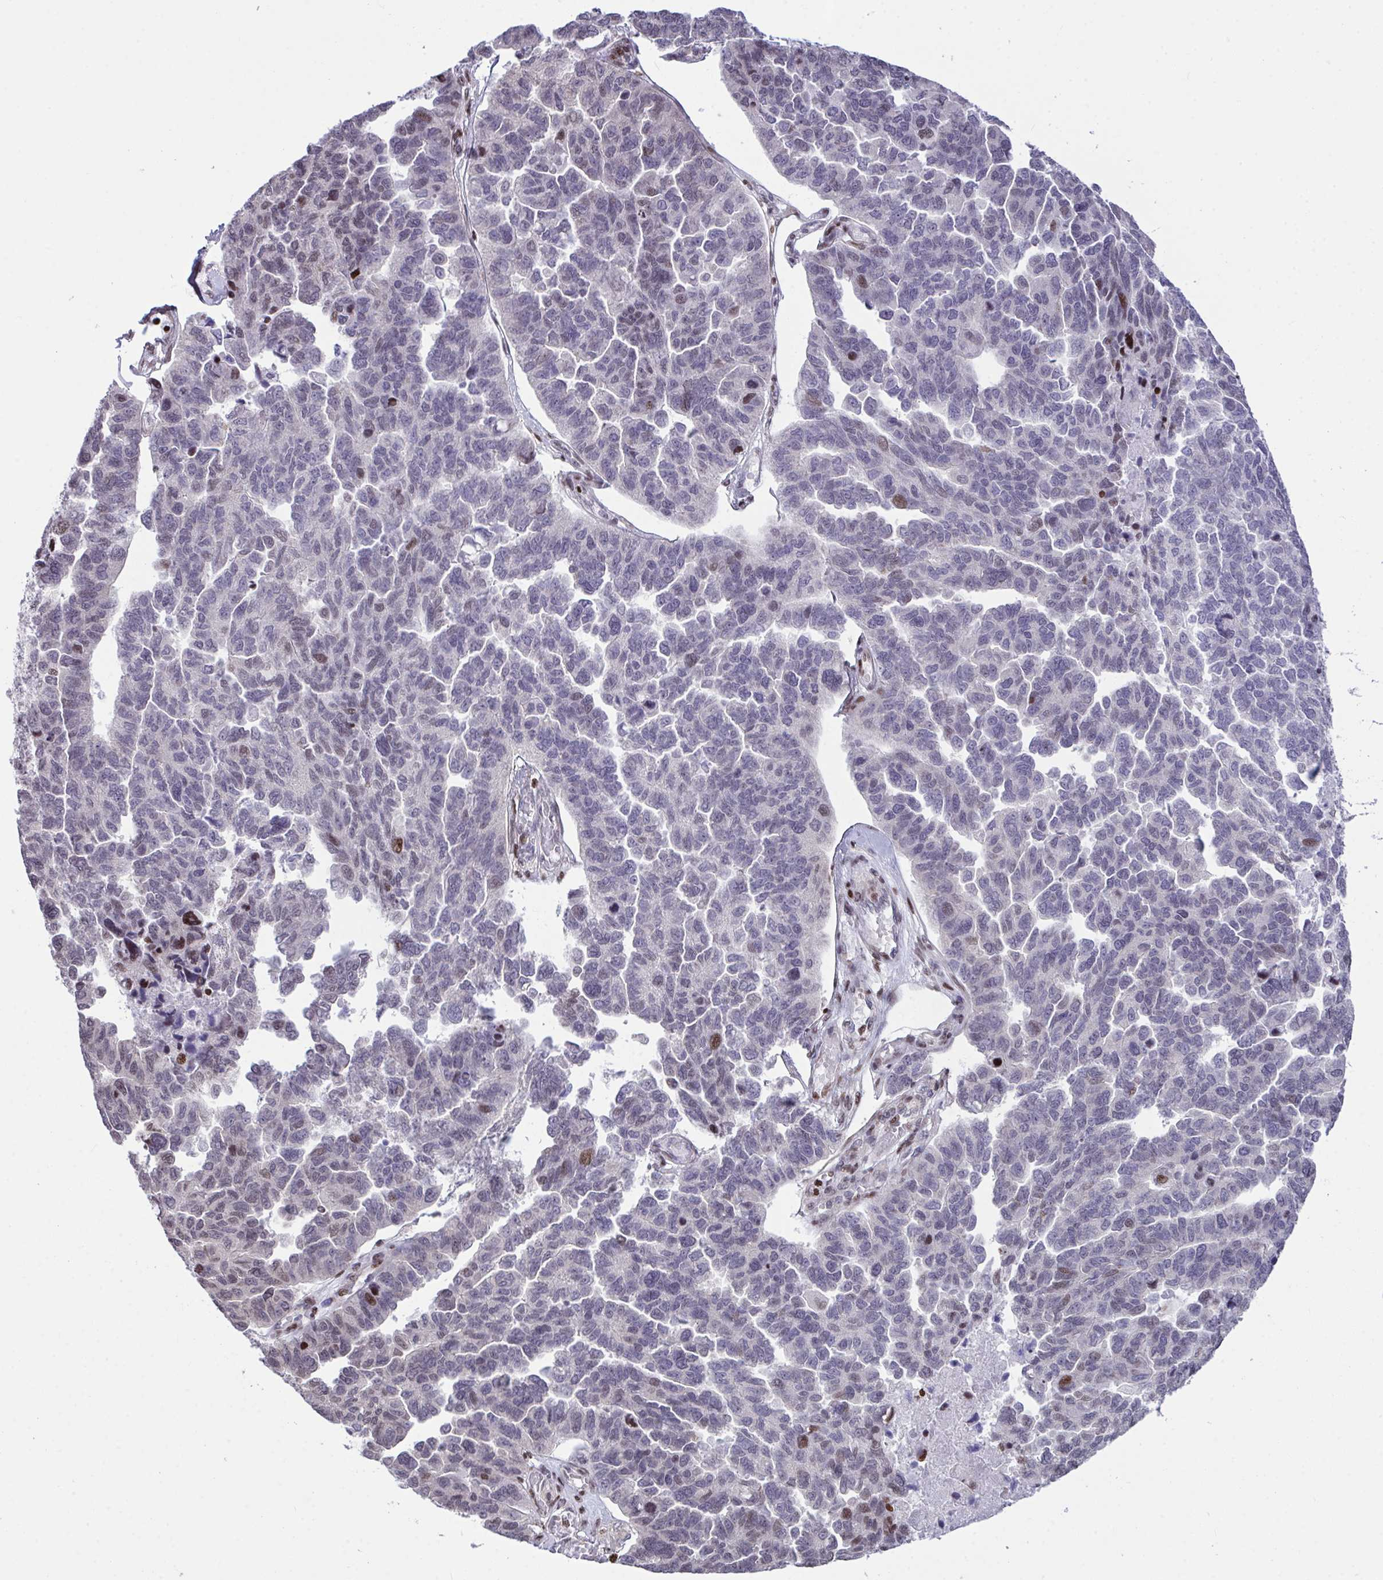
{"staining": {"intensity": "moderate", "quantity": "<25%", "location": "nuclear"}, "tissue": "ovarian cancer", "cell_type": "Tumor cells", "image_type": "cancer", "snomed": [{"axis": "morphology", "description": "Cystadenocarcinoma, serous, NOS"}, {"axis": "topography", "description": "Ovary"}], "caption": "High-power microscopy captured an IHC photomicrograph of ovarian cancer (serous cystadenocarcinoma), revealing moderate nuclear positivity in about <25% of tumor cells.", "gene": "RAPGEF5", "patient": {"sex": "female", "age": 64}}